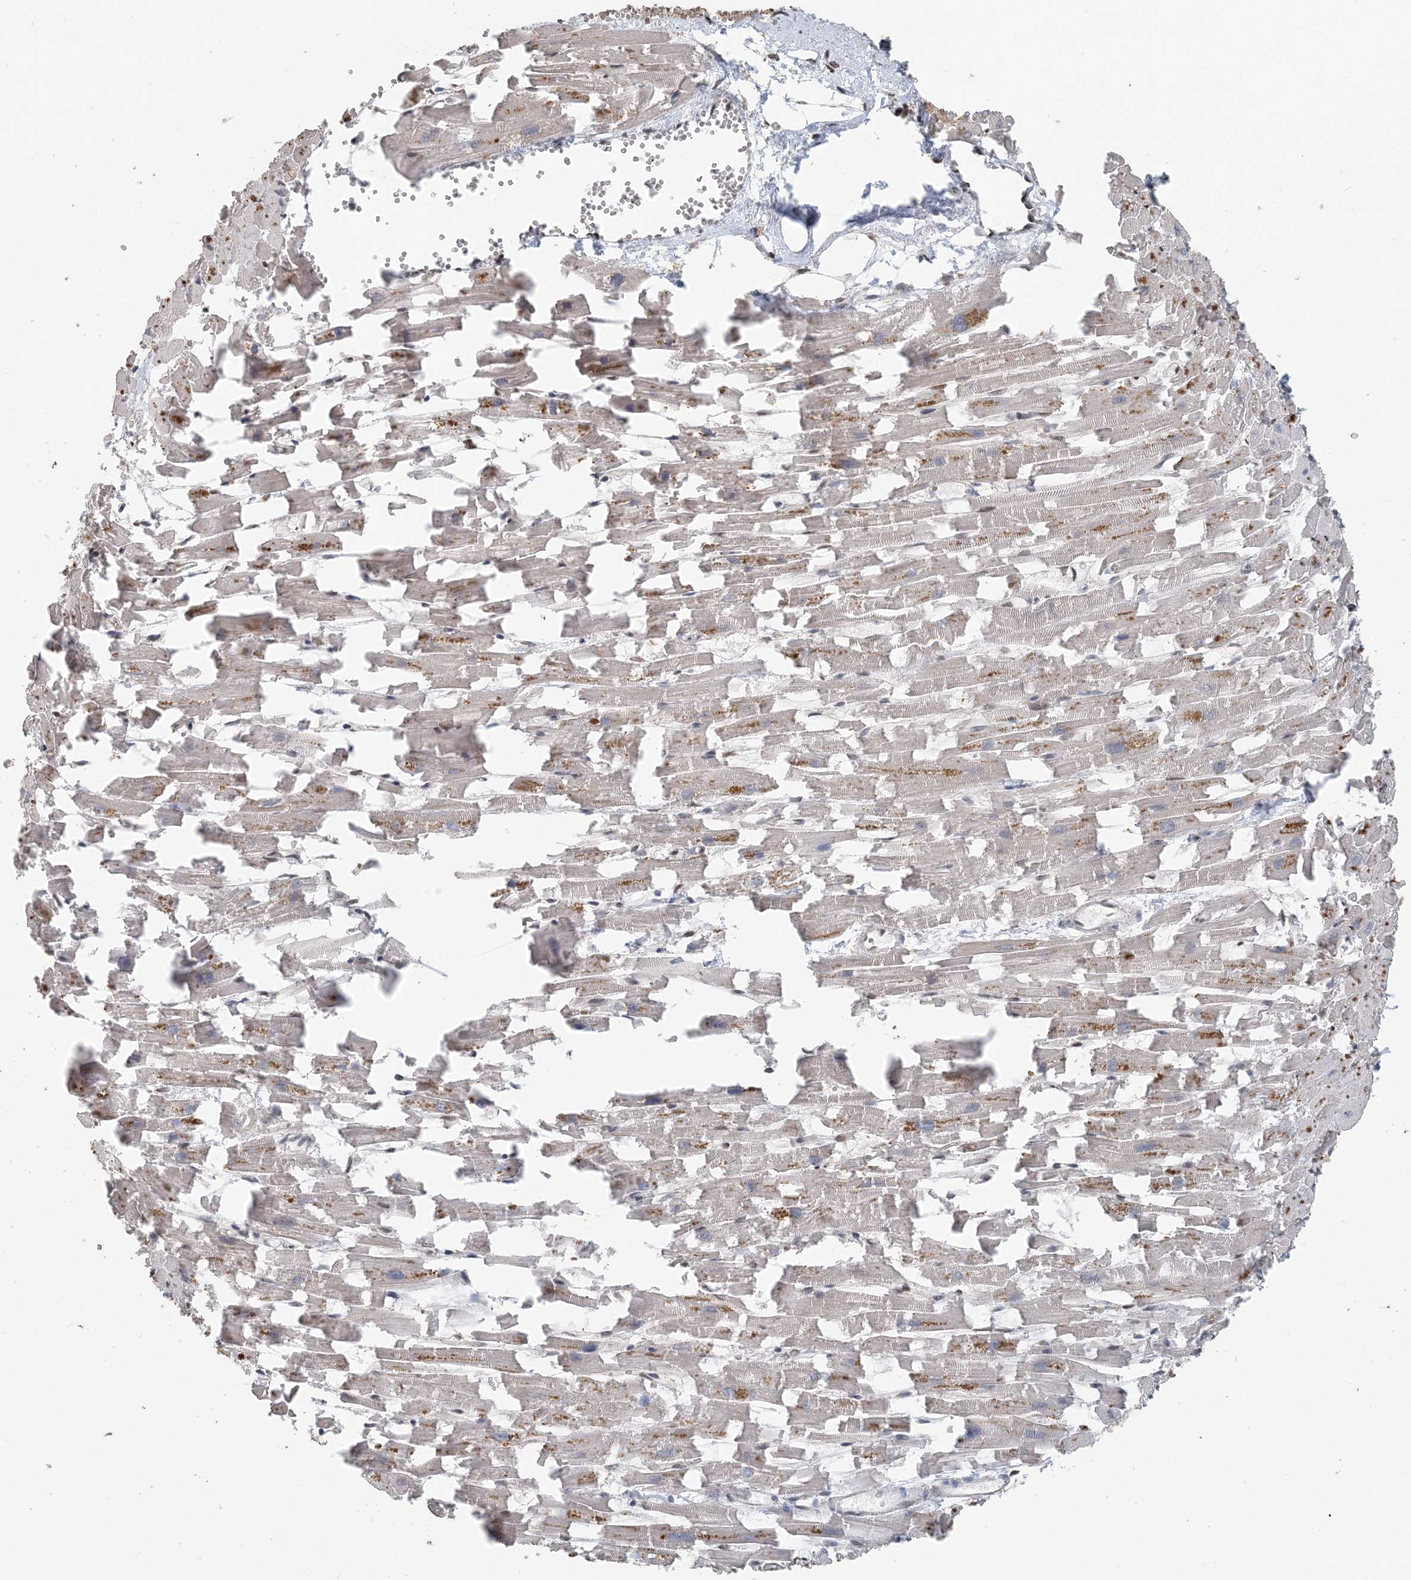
{"staining": {"intensity": "weak", "quantity": ">75%", "location": "cytoplasmic/membranous"}, "tissue": "heart muscle", "cell_type": "Cardiomyocytes", "image_type": "normal", "snomed": [{"axis": "morphology", "description": "Normal tissue, NOS"}, {"axis": "topography", "description": "Heart"}], "caption": "Benign heart muscle shows weak cytoplasmic/membranous positivity in approximately >75% of cardiomyocytes.", "gene": "MBD2", "patient": {"sex": "female", "age": 64}}